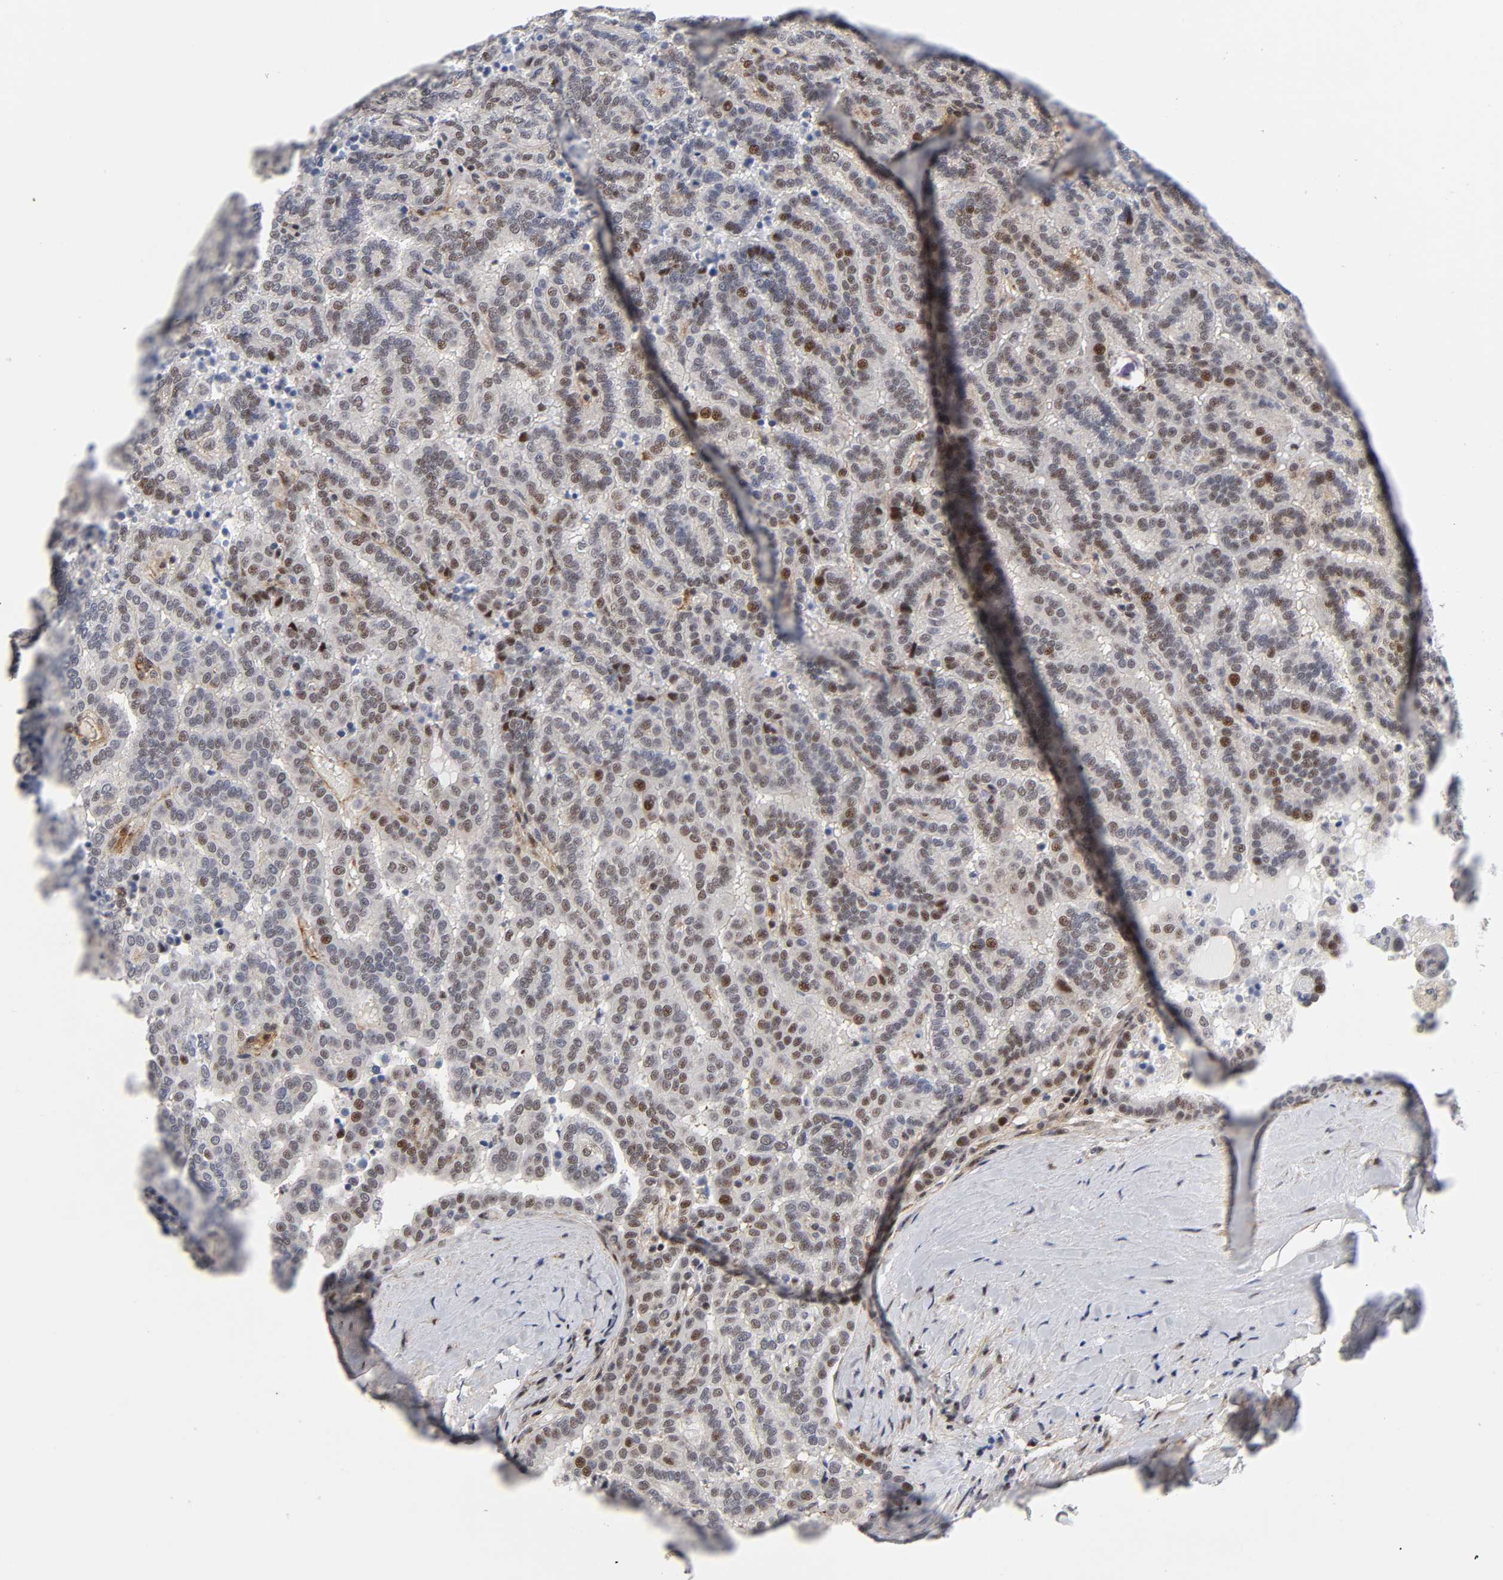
{"staining": {"intensity": "moderate", "quantity": "25%-75%", "location": "nuclear"}, "tissue": "renal cancer", "cell_type": "Tumor cells", "image_type": "cancer", "snomed": [{"axis": "morphology", "description": "Adenocarcinoma, NOS"}, {"axis": "topography", "description": "Kidney"}], "caption": "Immunohistochemistry micrograph of human renal adenocarcinoma stained for a protein (brown), which exhibits medium levels of moderate nuclear staining in approximately 25%-75% of tumor cells.", "gene": "STK38", "patient": {"sex": "male", "age": 61}}